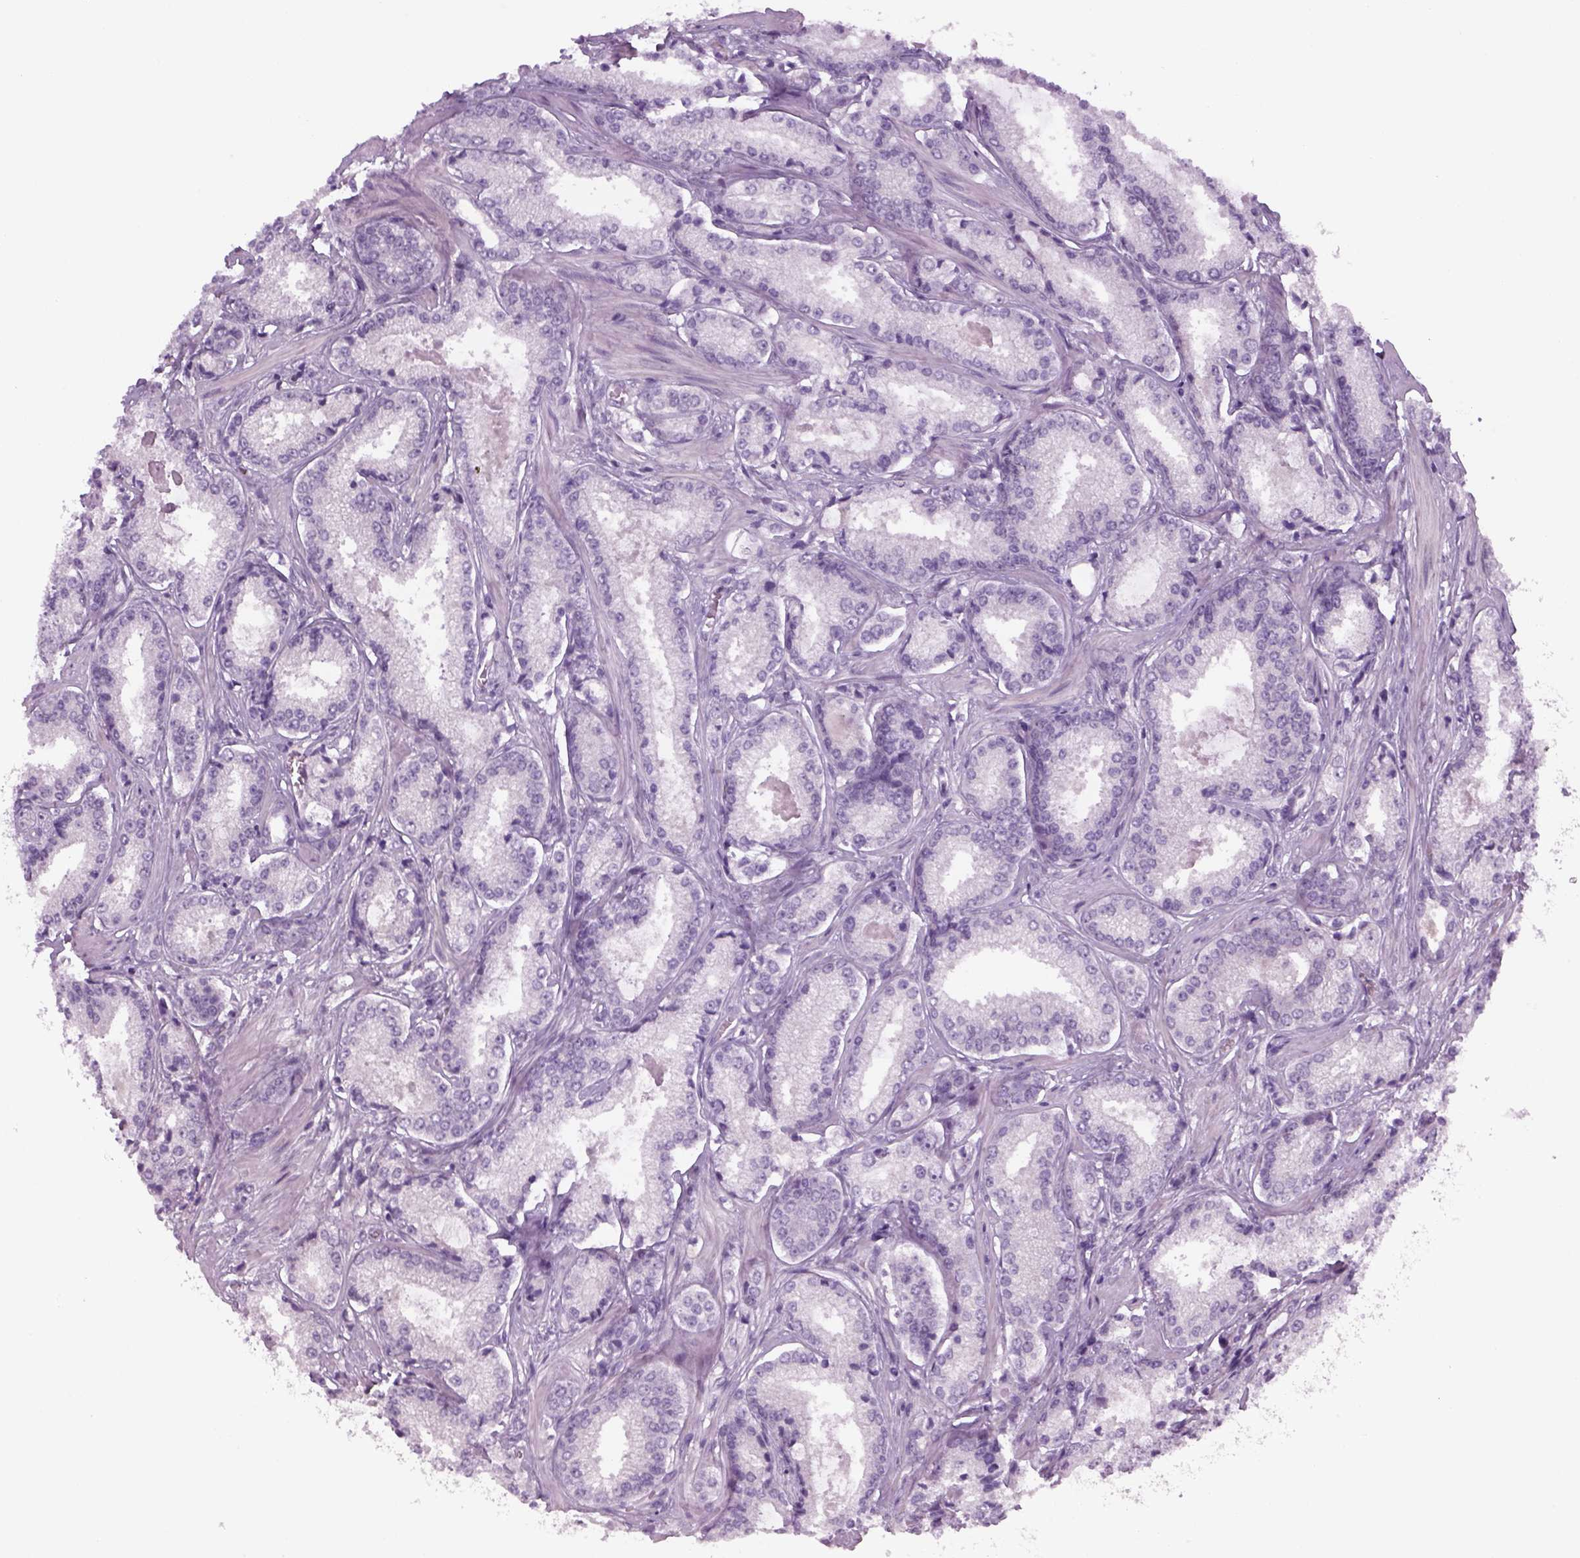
{"staining": {"intensity": "negative", "quantity": "none", "location": "none"}, "tissue": "prostate cancer", "cell_type": "Tumor cells", "image_type": "cancer", "snomed": [{"axis": "morphology", "description": "Adenocarcinoma, Low grade"}, {"axis": "topography", "description": "Prostate"}], "caption": "Image shows no protein positivity in tumor cells of prostate low-grade adenocarcinoma tissue.", "gene": "MDH1B", "patient": {"sex": "male", "age": 56}}